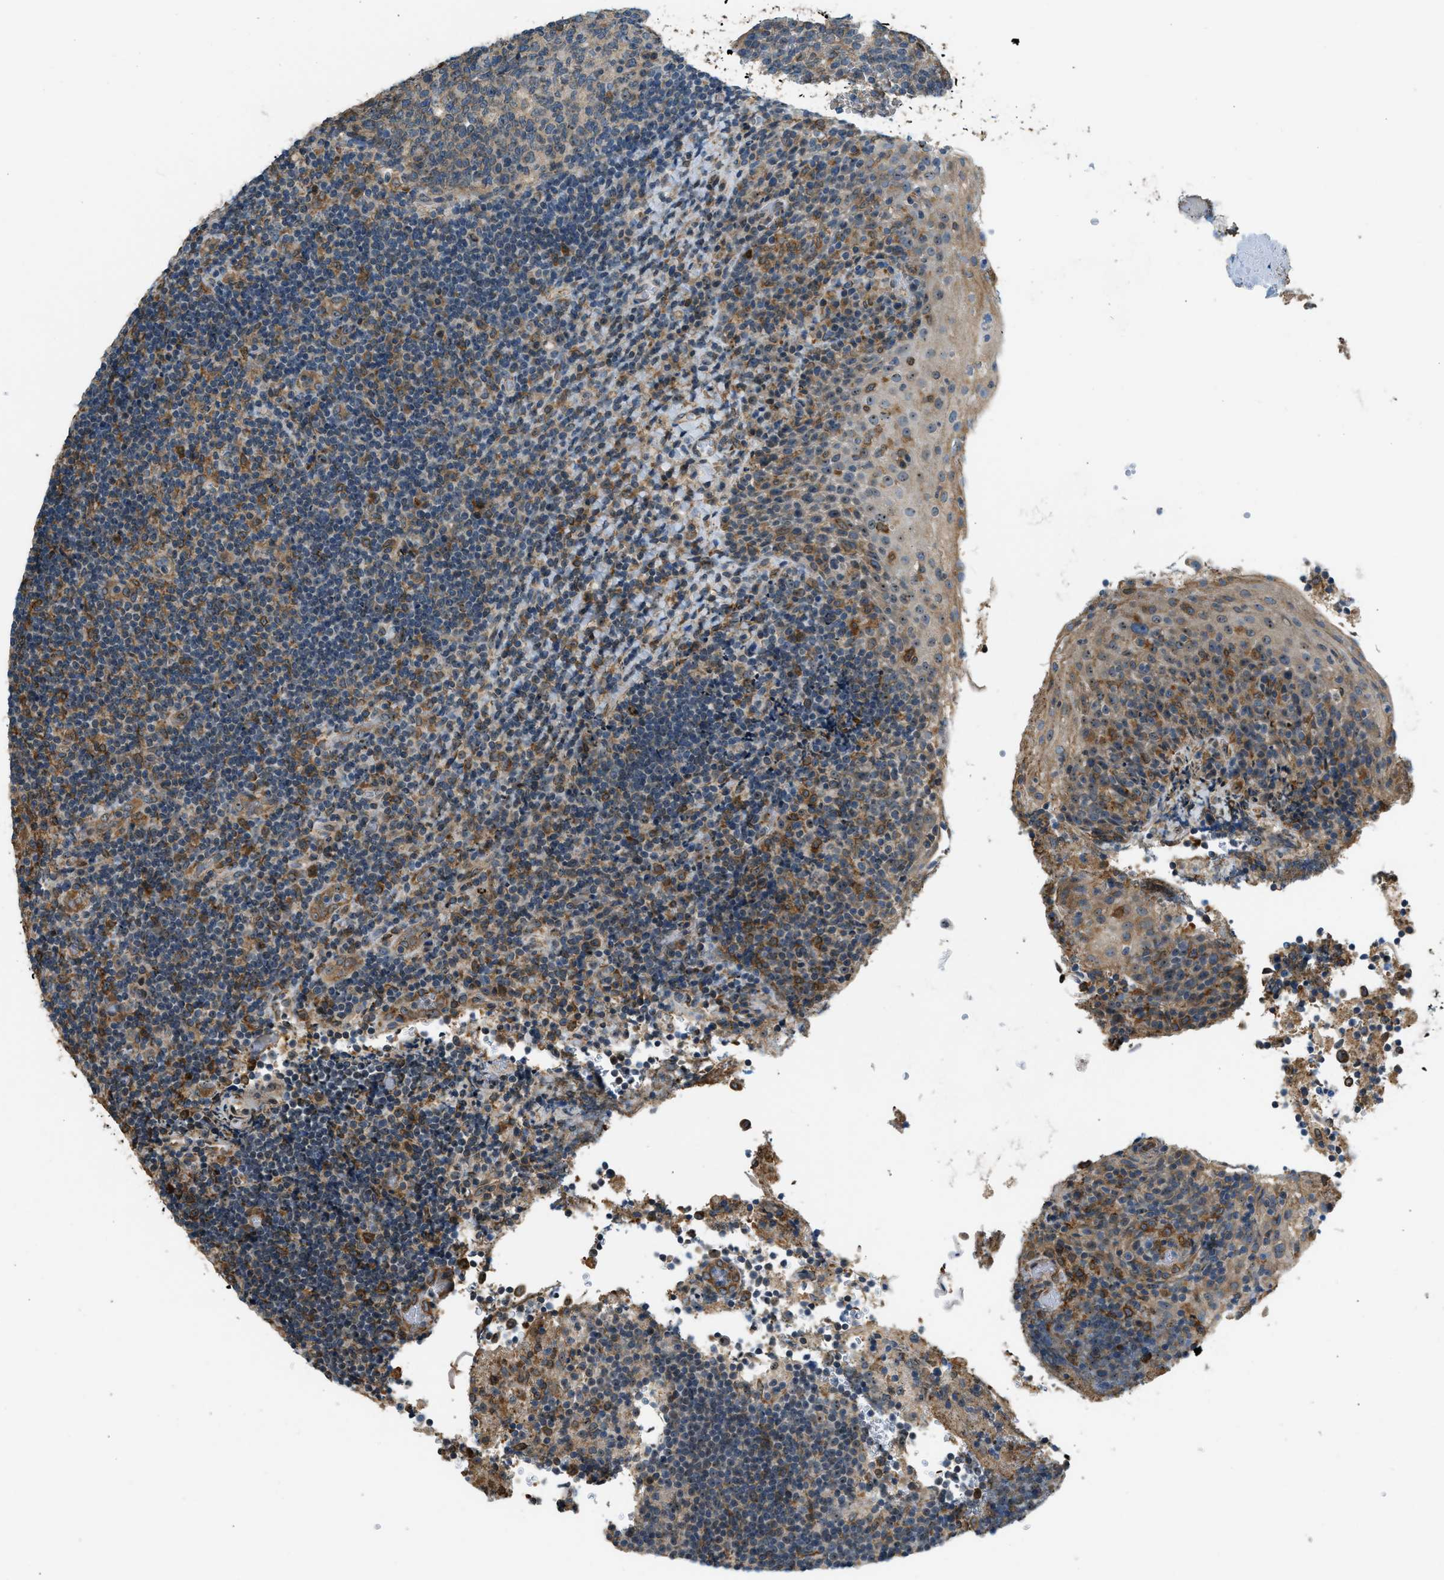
{"staining": {"intensity": "moderate", "quantity": "<25%", "location": "cytoplasmic/membranous"}, "tissue": "lymphoma", "cell_type": "Tumor cells", "image_type": "cancer", "snomed": [{"axis": "morphology", "description": "Malignant lymphoma, non-Hodgkin's type, High grade"}, {"axis": "topography", "description": "Tonsil"}], "caption": "Immunohistochemistry staining of high-grade malignant lymphoma, non-Hodgkin's type, which exhibits low levels of moderate cytoplasmic/membranous staining in approximately <25% of tumor cells indicating moderate cytoplasmic/membranous protein positivity. The staining was performed using DAB (3,3'-diaminobenzidine) (brown) for protein detection and nuclei were counterstained in hematoxylin (blue).", "gene": "OS9", "patient": {"sex": "female", "age": 36}}